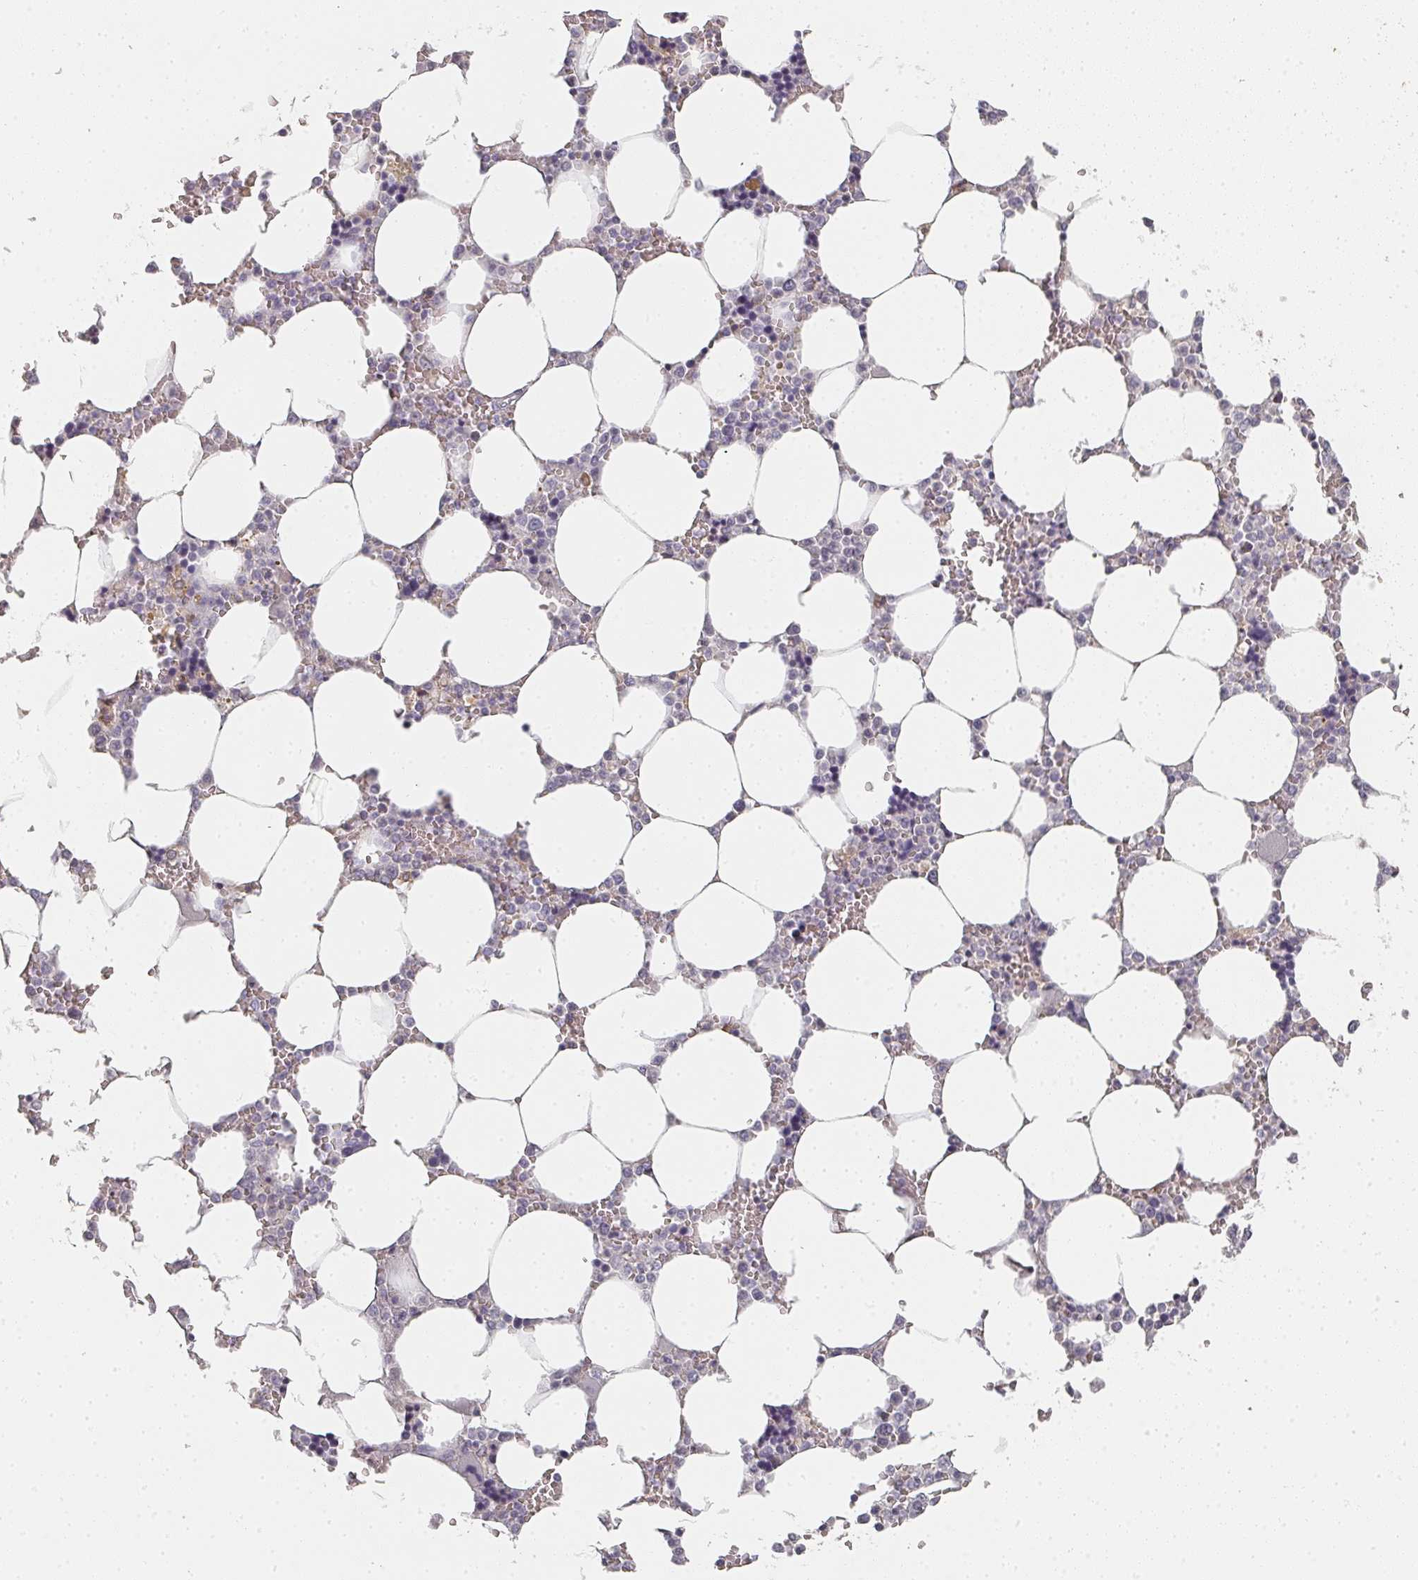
{"staining": {"intensity": "negative", "quantity": "none", "location": "none"}, "tissue": "bone marrow", "cell_type": "Hematopoietic cells", "image_type": "normal", "snomed": [{"axis": "morphology", "description": "Normal tissue, NOS"}, {"axis": "topography", "description": "Bone marrow"}], "caption": "The histopathology image exhibits no staining of hematopoietic cells in benign bone marrow. (Immunohistochemistry, brightfield microscopy, high magnification).", "gene": "SHISA2", "patient": {"sex": "male", "age": 64}}